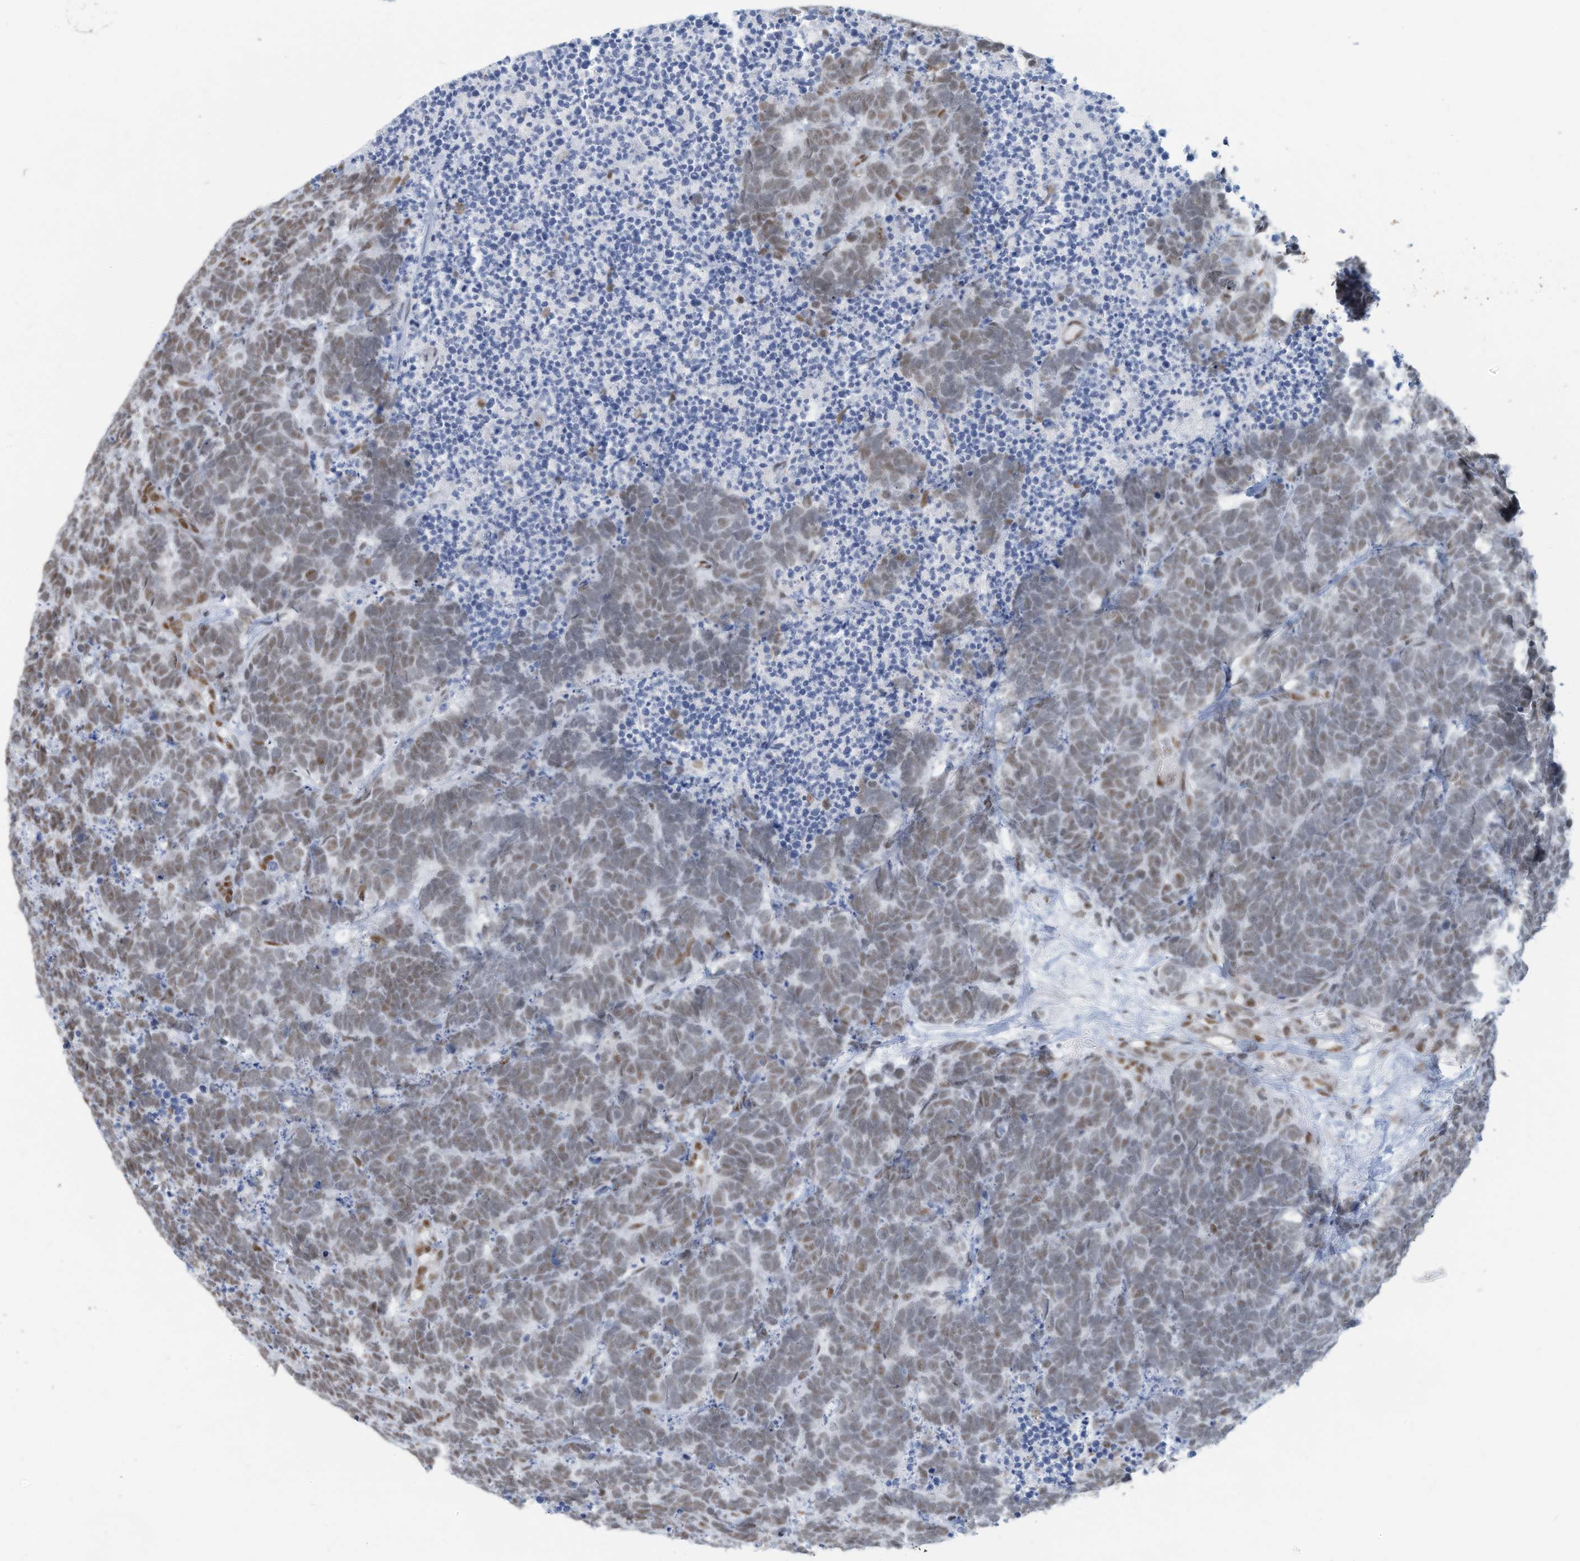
{"staining": {"intensity": "moderate", "quantity": ">75%", "location": "nuclear"}, "tissue": "carcinoid", "cell_type": "Tumor cells", "image_type": "cancer", "snomed": [{"axis": "morphology", "description": "Carcinoma, NOS"}, {"axis": "morphology", "description": "Carcinoid, malignant, NOS"}, {"axis": "topography", "description": "Urinary bladder"}], "caption": "Carcinoma stained for a protein (brown) displays moderate nuclear positive positivity in approximately >75% of tumor cells.", "gene": "SARNP", "patient": {"sex": "male", "age": 57}}